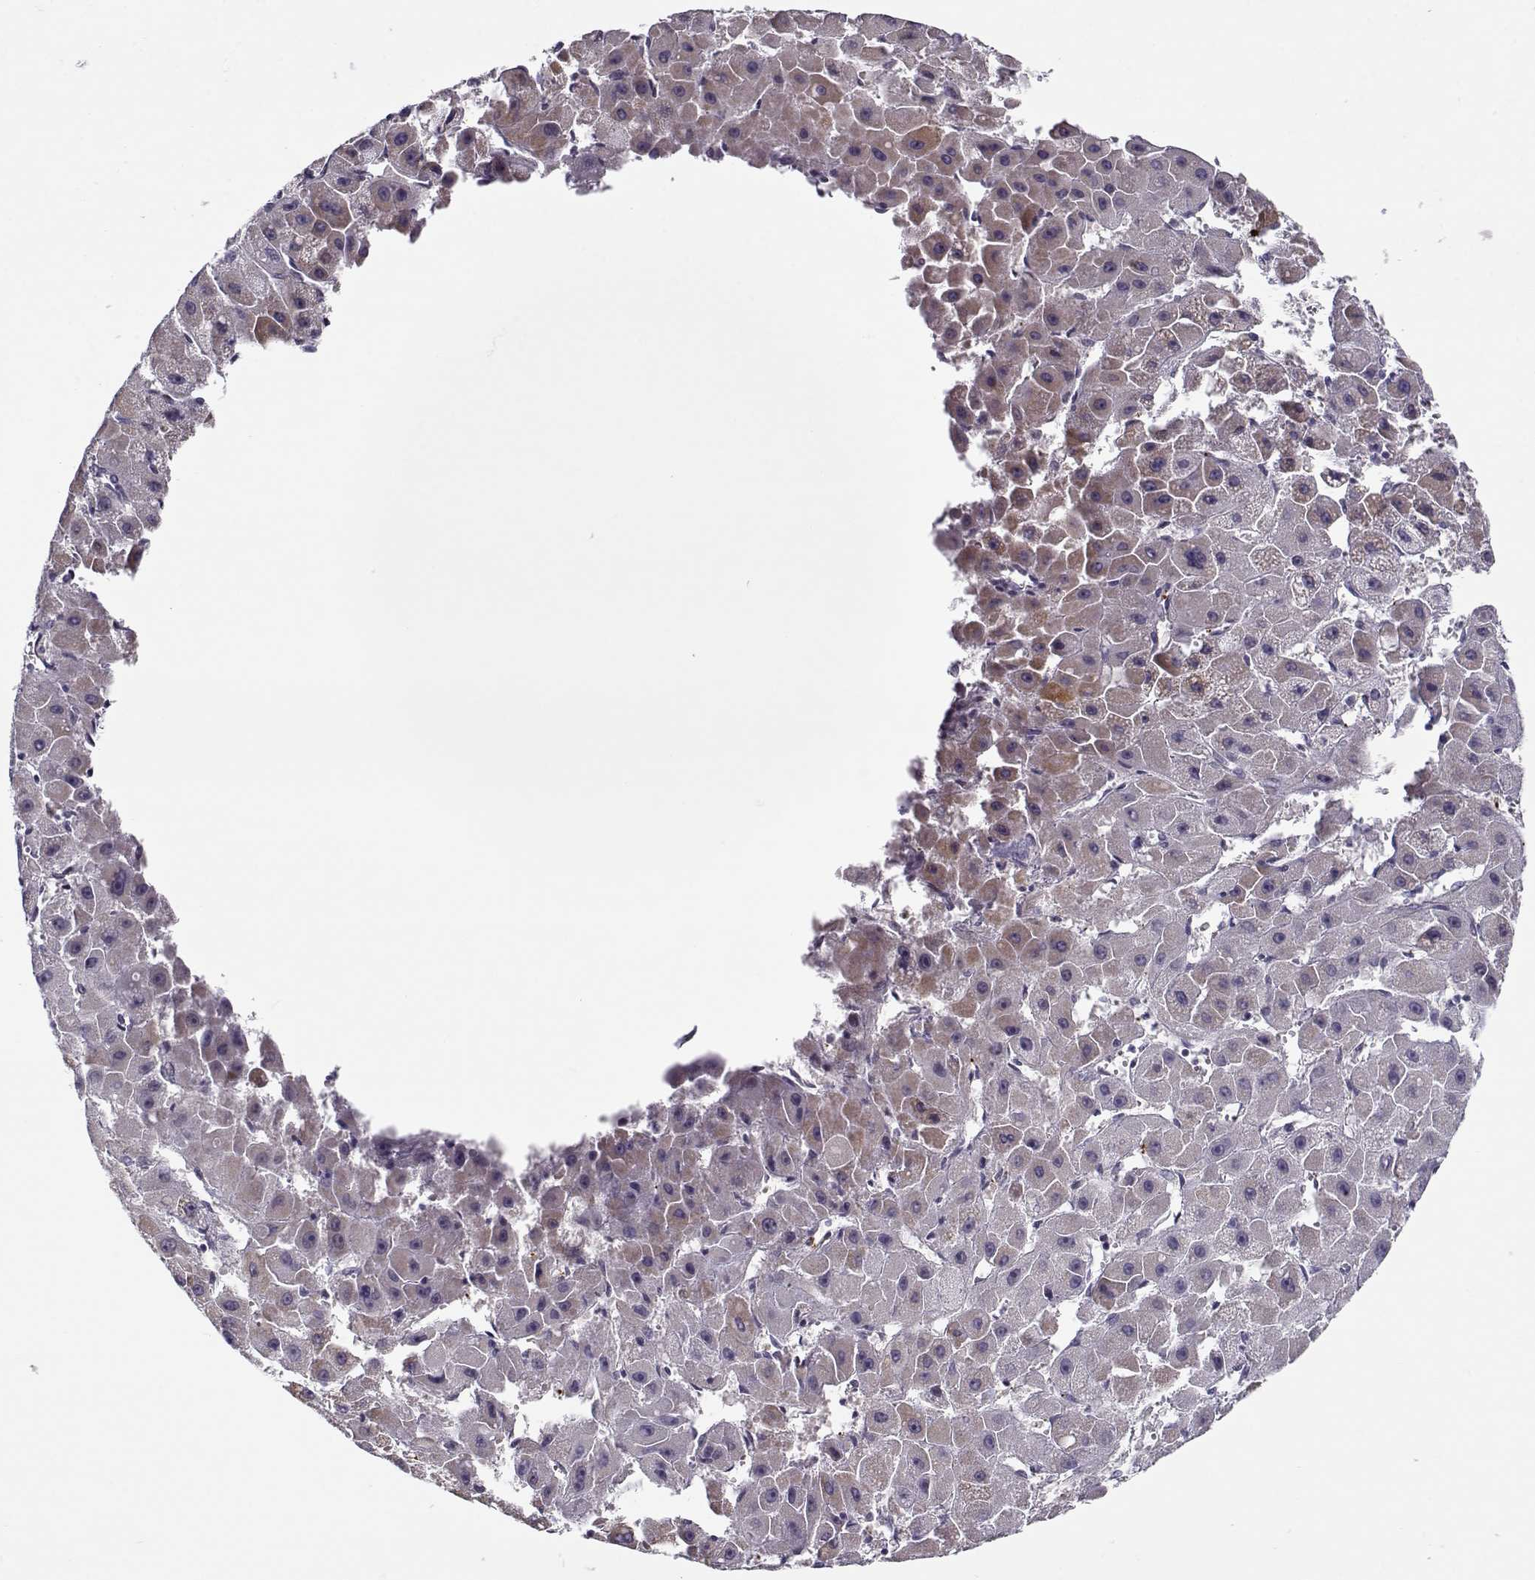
{"staining": {"intensity": "weak", "quantity": "<25%", "location": "cytoplasmic/membranous"}, "tissue": "liver cancer", "cell_type": "Tumor cells", "image_type": "cancer", "snomed": [{"axis": "morphology", "description": "Carcinoma, Hepatocellular, NOS"}, {"axis": "topography", "description": "Liver"}], "caption": "Tumor cells are negative for protein expression in human liver hepatocellular carcinoma.", "gene": "KLF17", "patient": {"sex": "female", "age": 25}}